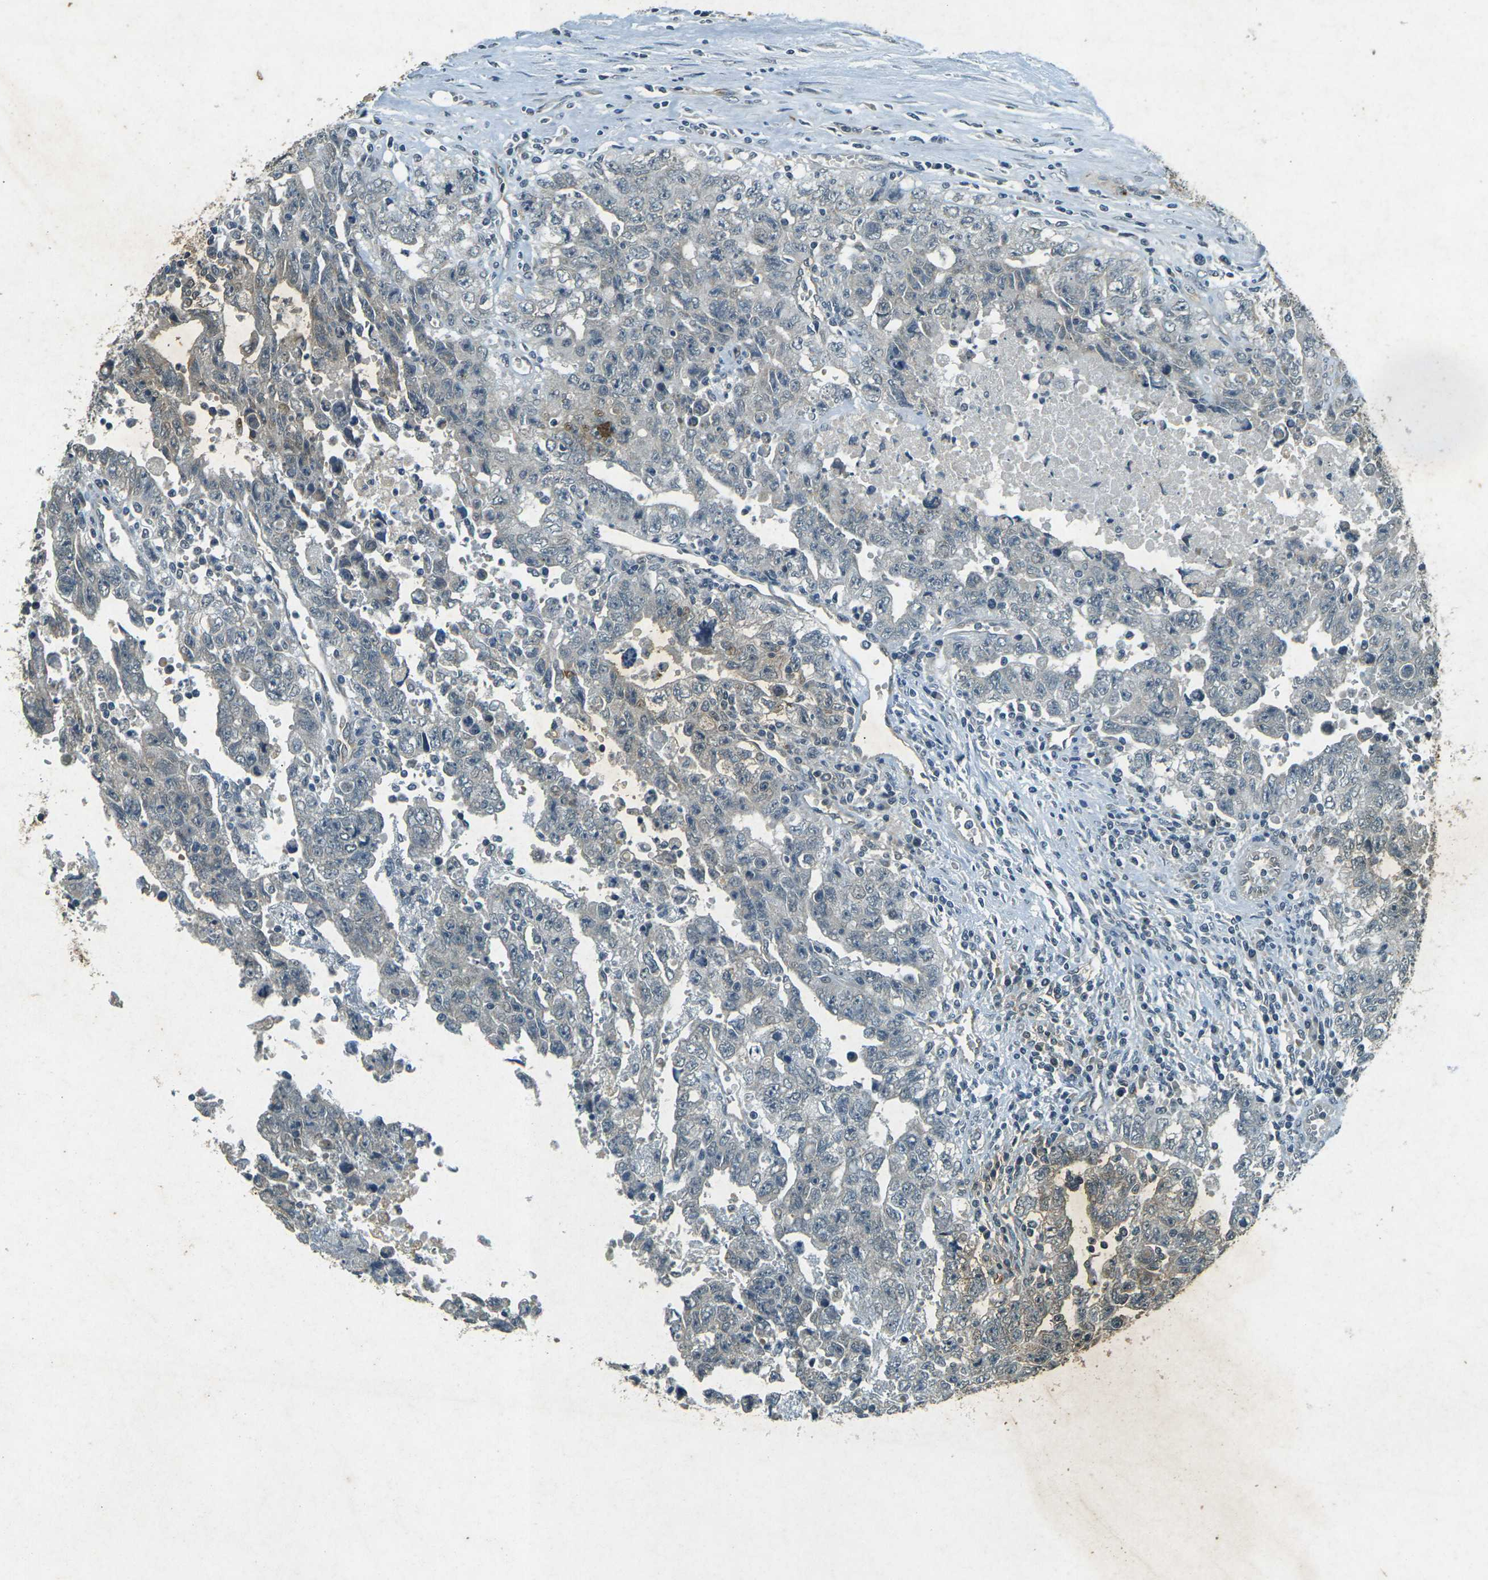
{"staining": {"intensity": "weak", "quantity": "<25%", "location": "cytoplasmic/membranous"}, "tissue": "testis cancer", "cell_type": "Tumor cells", "image_type": "cancer", "snomed": [{"axis": "morphology", "description": "Carcinoma, Embryonal, NOS"}, {"axis": "topography", "description": "Testis"}], "caption": "A high-resolution micrograph shows immunohistochemistry (IHC) staining of testis cancer, which reveals no significant staining in tumor cells.", "gene": "PDE2A", "patient": {"sex": "male", "age": 28}}